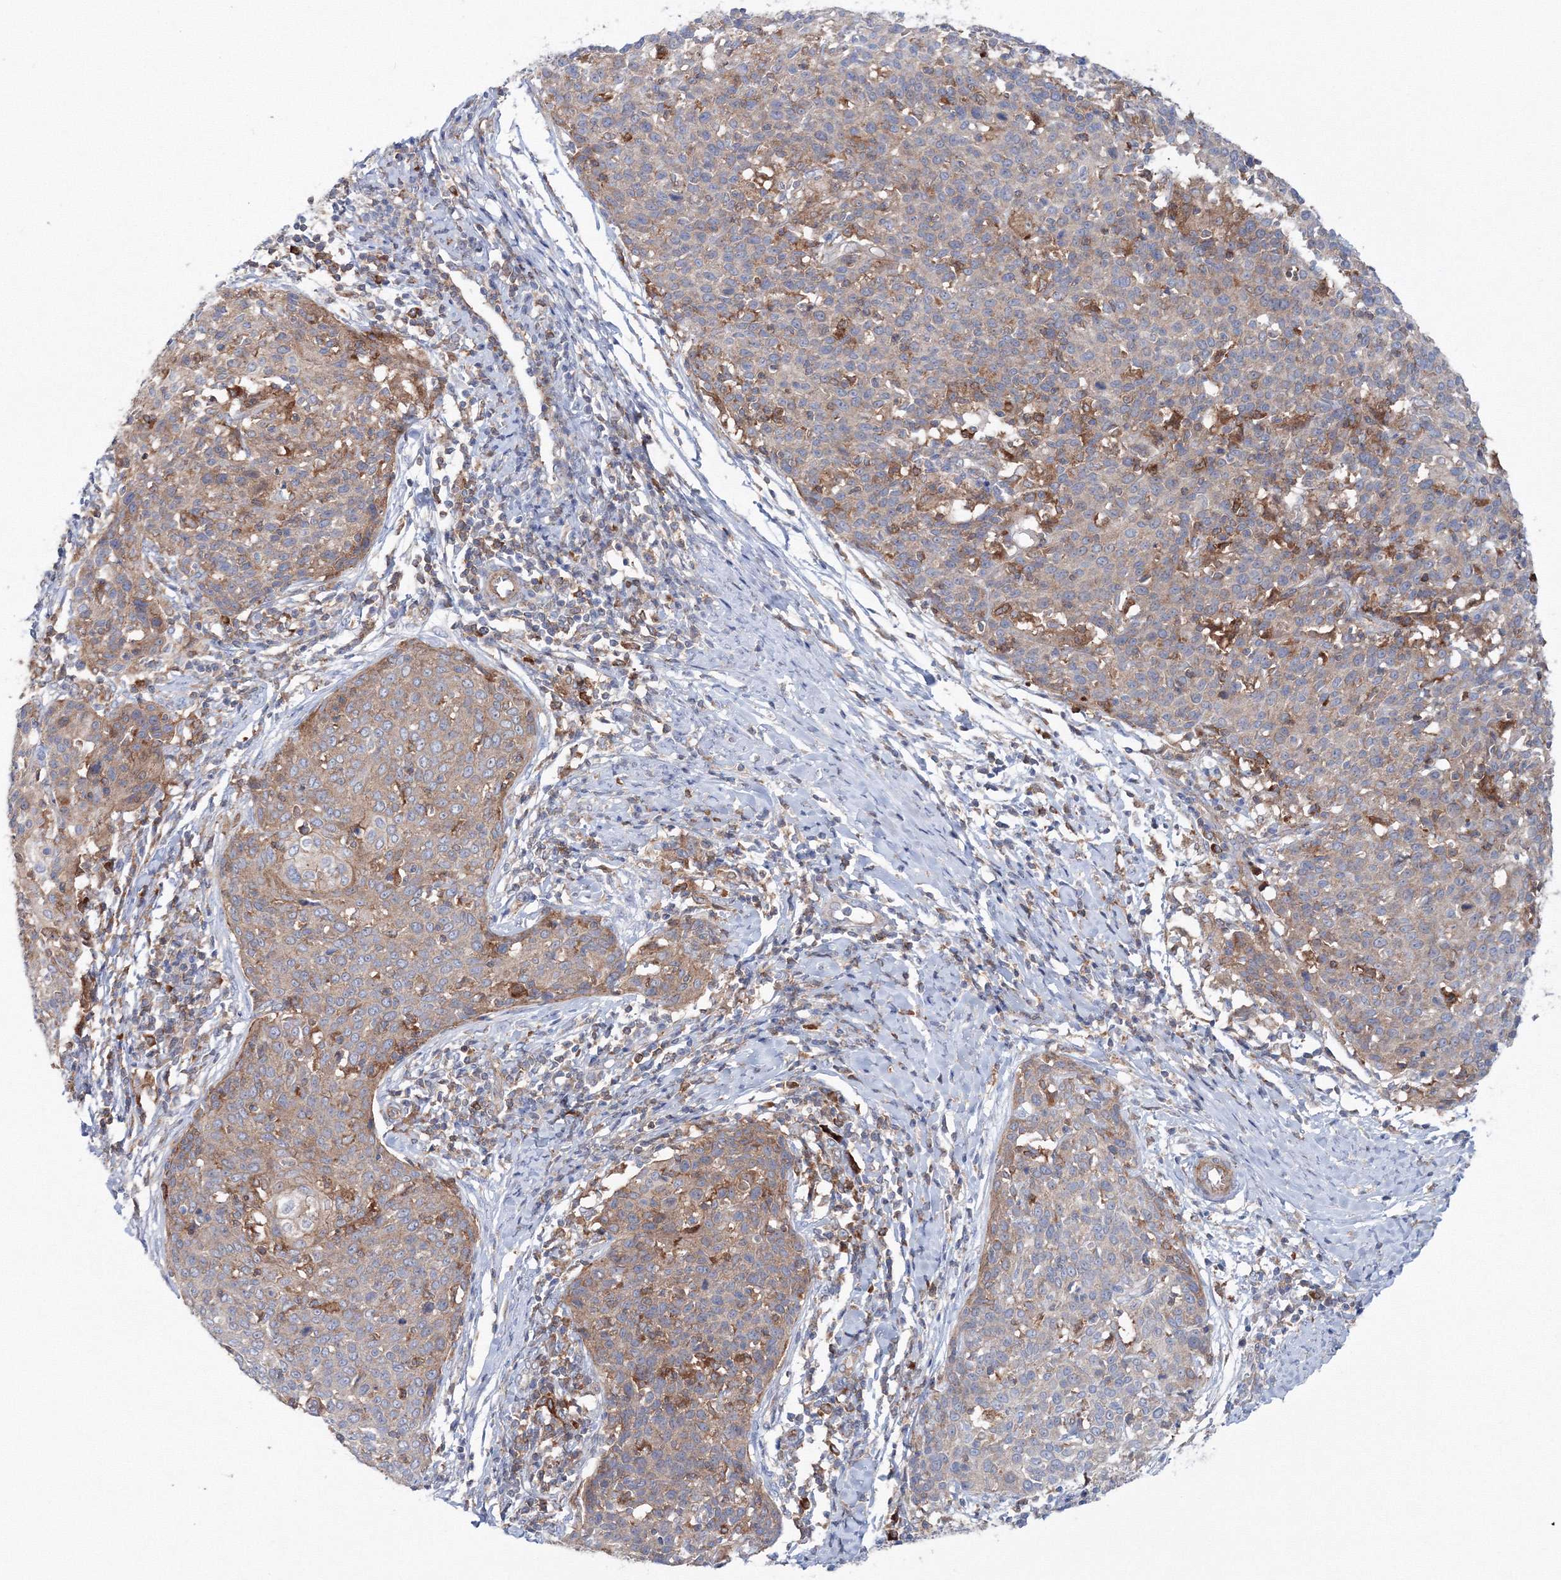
{"staining": {"intensity": "weak", "quantity": ">75%", "location": "cytoplasmic/membranous"}, "tissue": "cervical cancer", "cell_type": "Tumor cells", "image_type": "cancer", "snomed": [{"axis": "morphology", "description": "Squamous cell carcinoma, NOS"}, {"axis": "topography", "description": "Cervix"}], "caption": "A micrograph of squamous cell carcinoma (cervical) stained for a protein displays weak cytoplasmic/membranous brown staining in tumor cells.", "gene": "GGA2", "patient": {"sex": "female", "age": 38}}